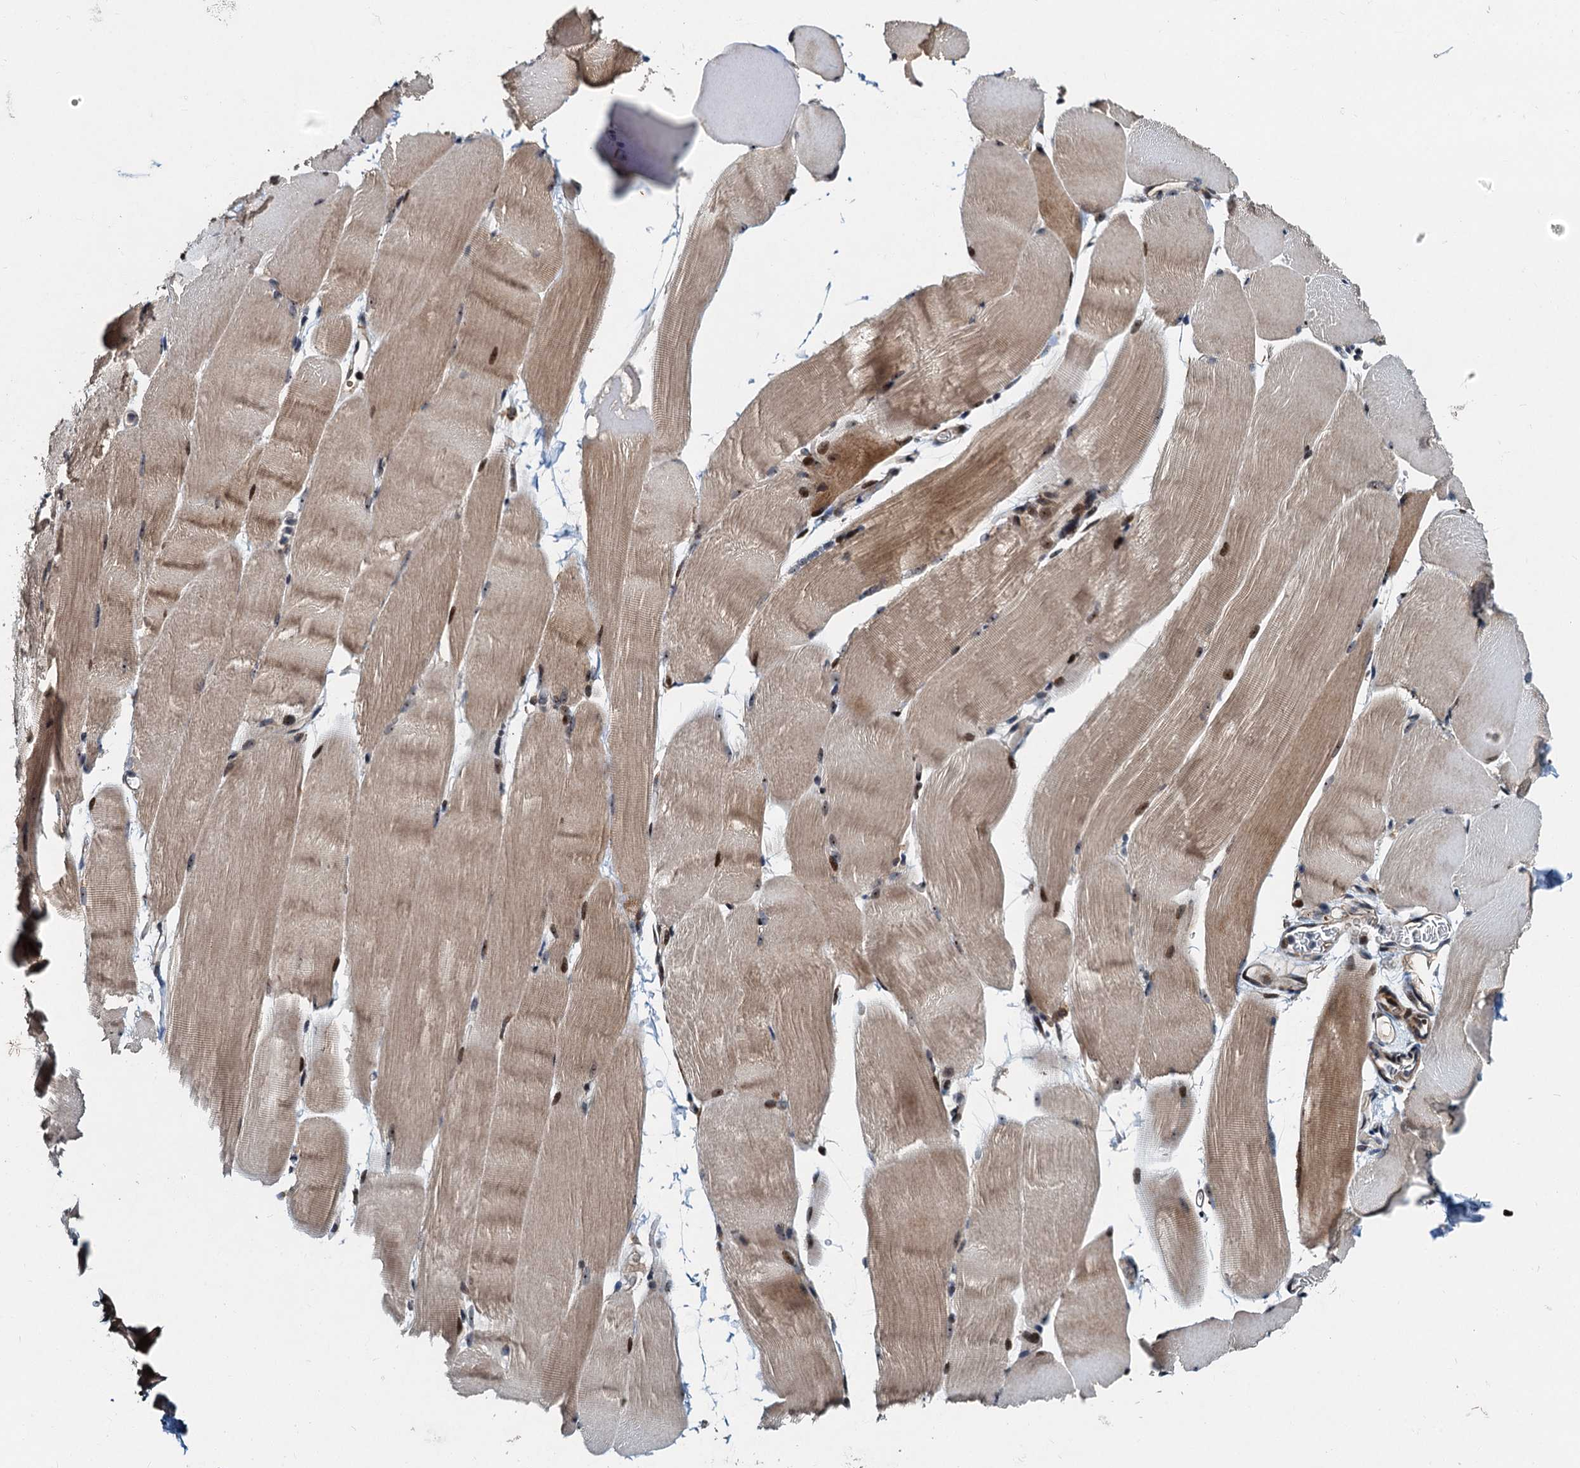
{"staining": {"intensity": "moderate", "quantity": ">75%", "location": "cytoplasmic/membranous,nuclear"}, "tissue": "skeletal muscle", "cell_type": "Myocytes", "image_type": "normal", "snomed": [{"axis": "morphology", "description": "Normal tissue, NOS"}, {"axis": "topography", "description": "Skeletal muscle"}, {"axis": "topography", "description": "Parathyroid gland"}], "caption": "Brown immunohistochemical staining in unremarkable human skeletal muscle displays moderate cytoplasmic/membranous,nuclear staining in about >75% of myocytes.", "gene": "DNAJC21", "patient": {"sex": "female", "age": 37}}